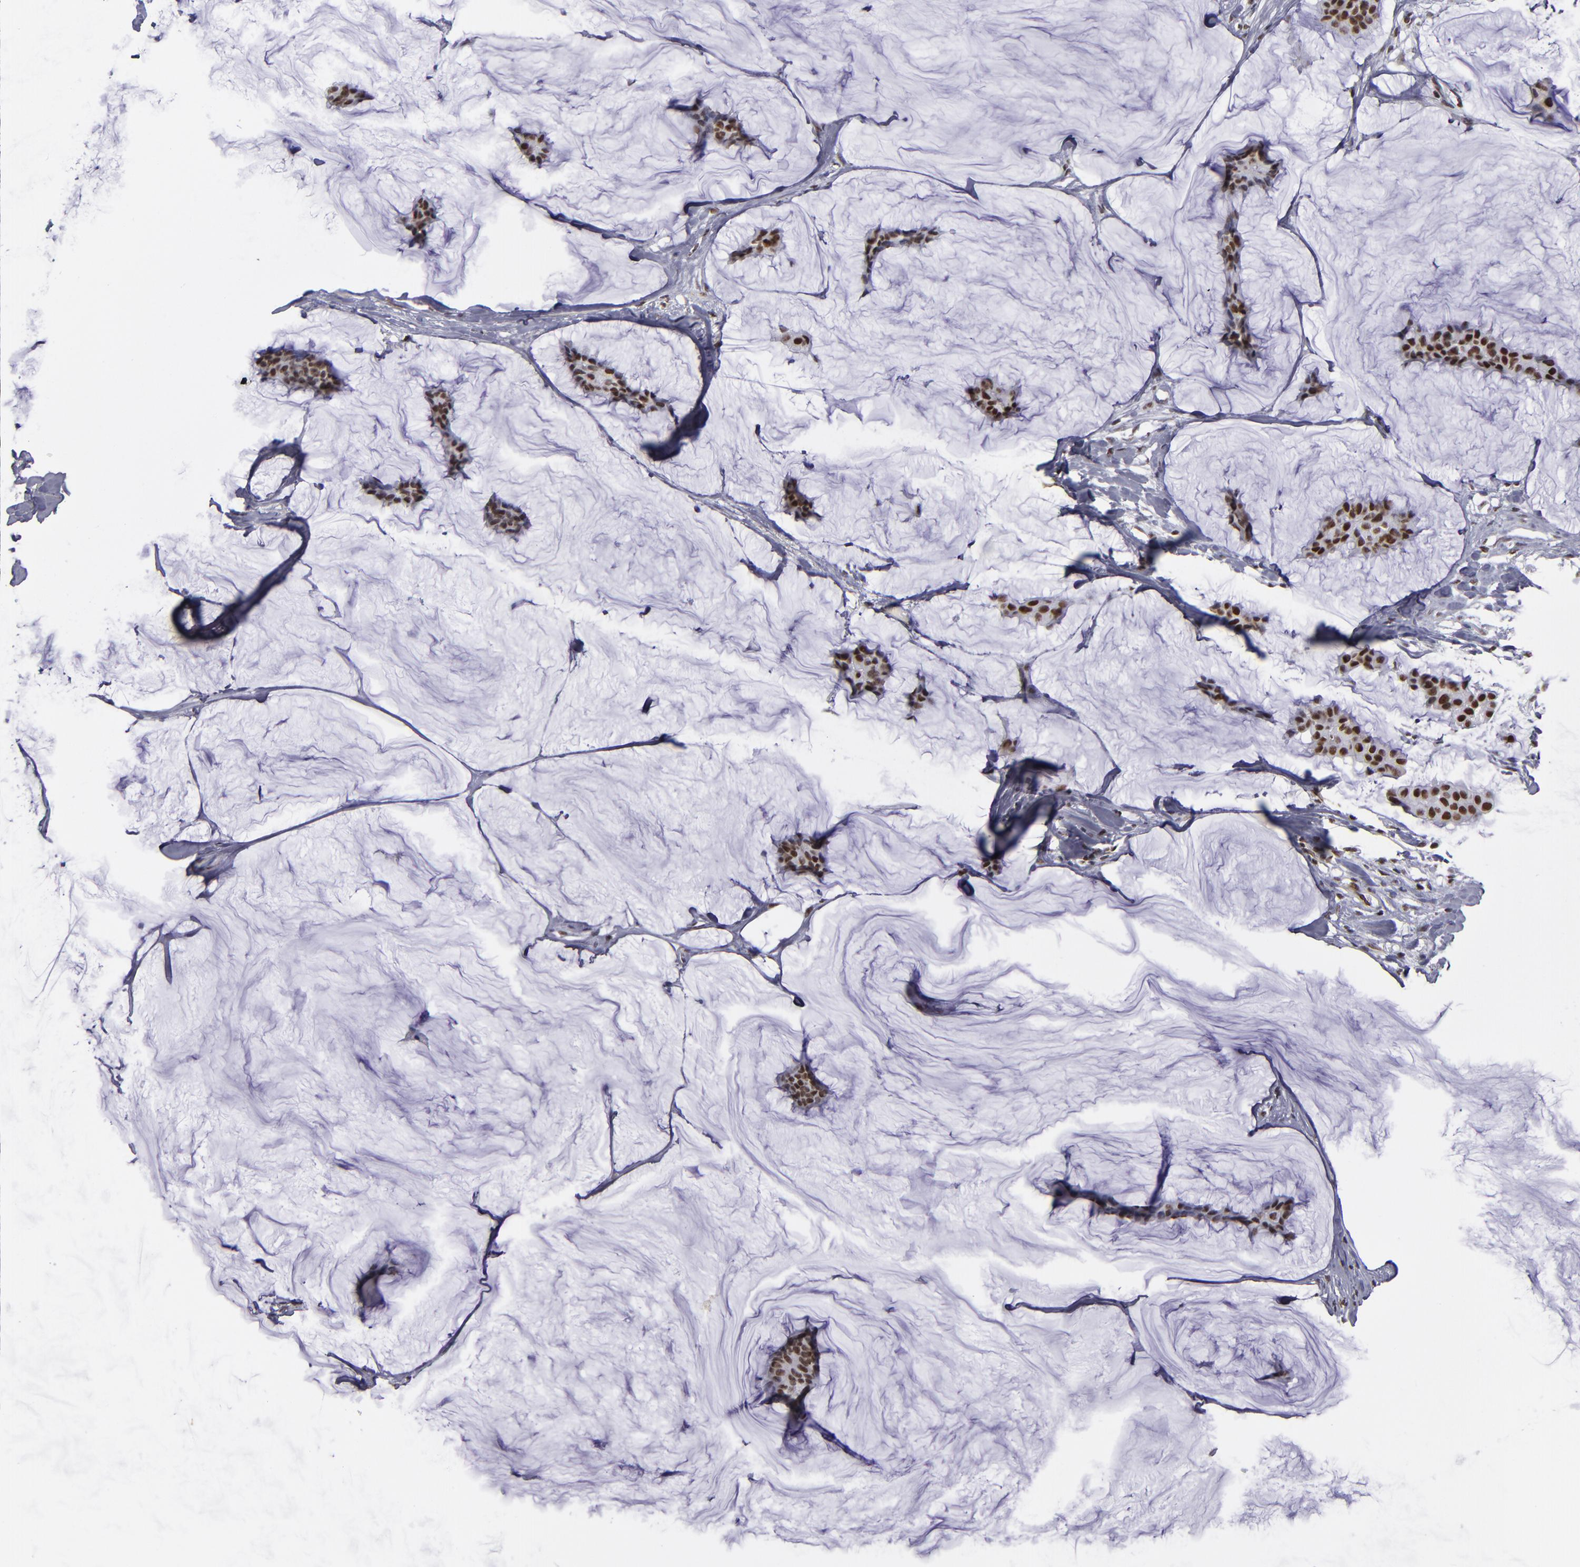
{"staining": {"intensity": "strong", "quantity": ">75%", "location": "nuclear"}, "tissue": "breast cancer", "cell_type": "Tumor cells", "image_type": "cancer", "snomed": [{"axis": "morphology", "description": "Duct carcinoma"}, {"axis": "topography", "description": "Breast"}], "caption": "High-magnification brightfield microscopy of intraductal carcinoma (breast) stained with DAB (brown) and counterstained with hematoxylin (blue). tumor cells exhibit strong nuclear staining is present in approximately>75% of cells. Using DAB (brown) and hematoxylin (blue) stains, captured at high magnification using brightfield microscopy.", "gene": "TERF2", "patient": {"sex": "female", "age": 93}}